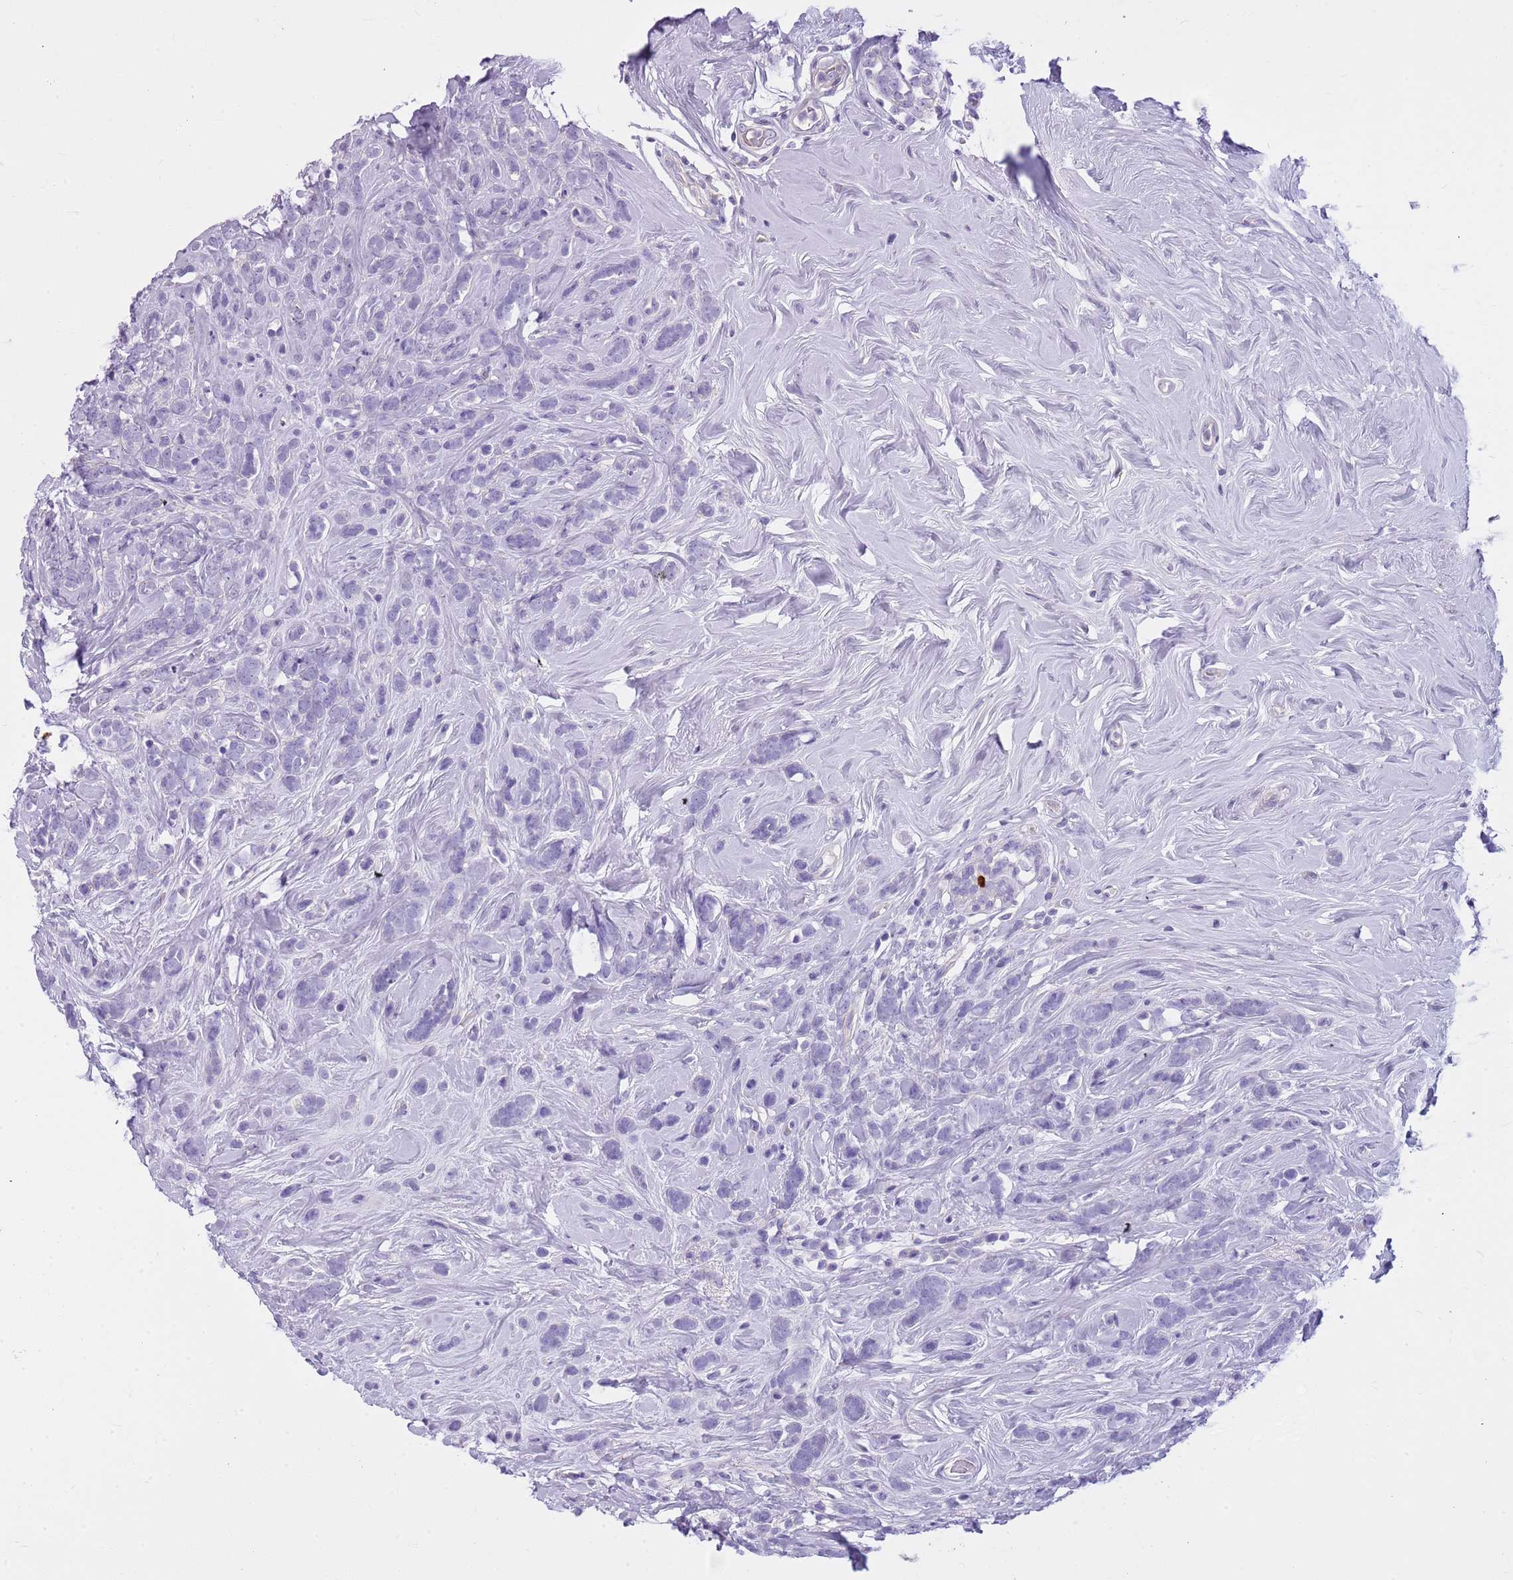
{"staining": {"intensity": "negative", "quantity": "none", "location": "none"}, "tissue": "breast cancer", "cell_type": "Tumor cells", "image_type": "cancer", "snomed": [{"axis": "morphology", "description": "Lobular carcinoma"}, {"axis": "topography", "description": "Breast"}], "caption": "A high-resolution image shows IHC staining of breast cancer (lobular carcinoma), which exhibits no significant positivity in tumor cells.", "gene": "CNPPD1", "patient": {"sex": "female", "age": 58}}